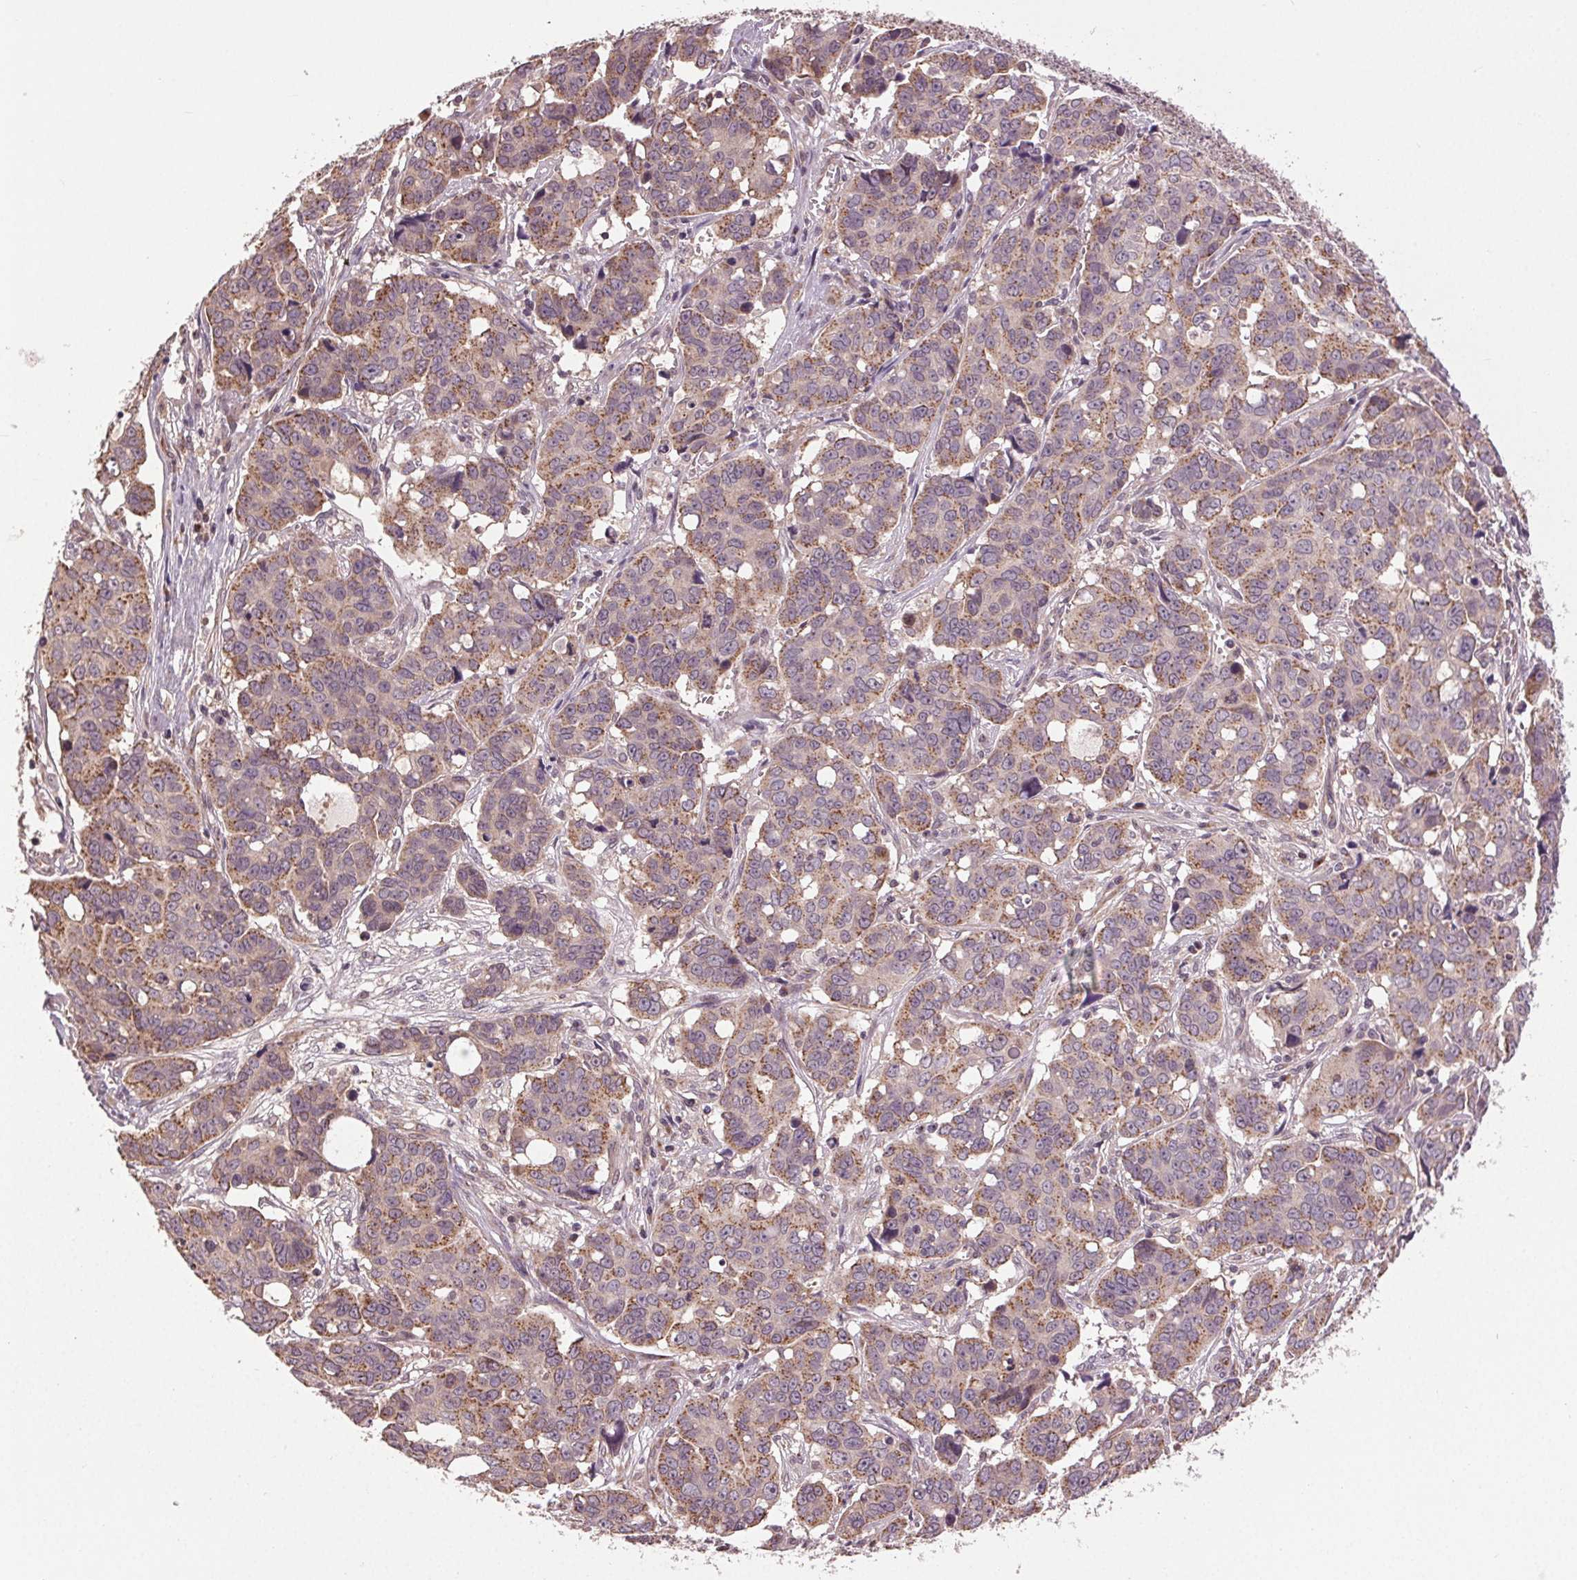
{"staining": {"intensity": "moderate", "quantity": "25%-75%", "location": "cytoplasmic/membranous"}, "tissue": "ovarian cancer", "cell_type": "Tumor cells", "image_type": "cancer", "snomed": [{"axis": "morphology", "description": "Carcinoma, endometroid"}, {"axis": "topography", "description": "Ovary"}], "caption": "This histopathology image displays immunohistochemistry staining of ovarian endometroid carcinoma, with medium moderate cytoplasmic/membranous expression in about 25%-75% of tumor cells.", "gene": "BSDC1", "patient": {"sex": "female", "age": 78}}